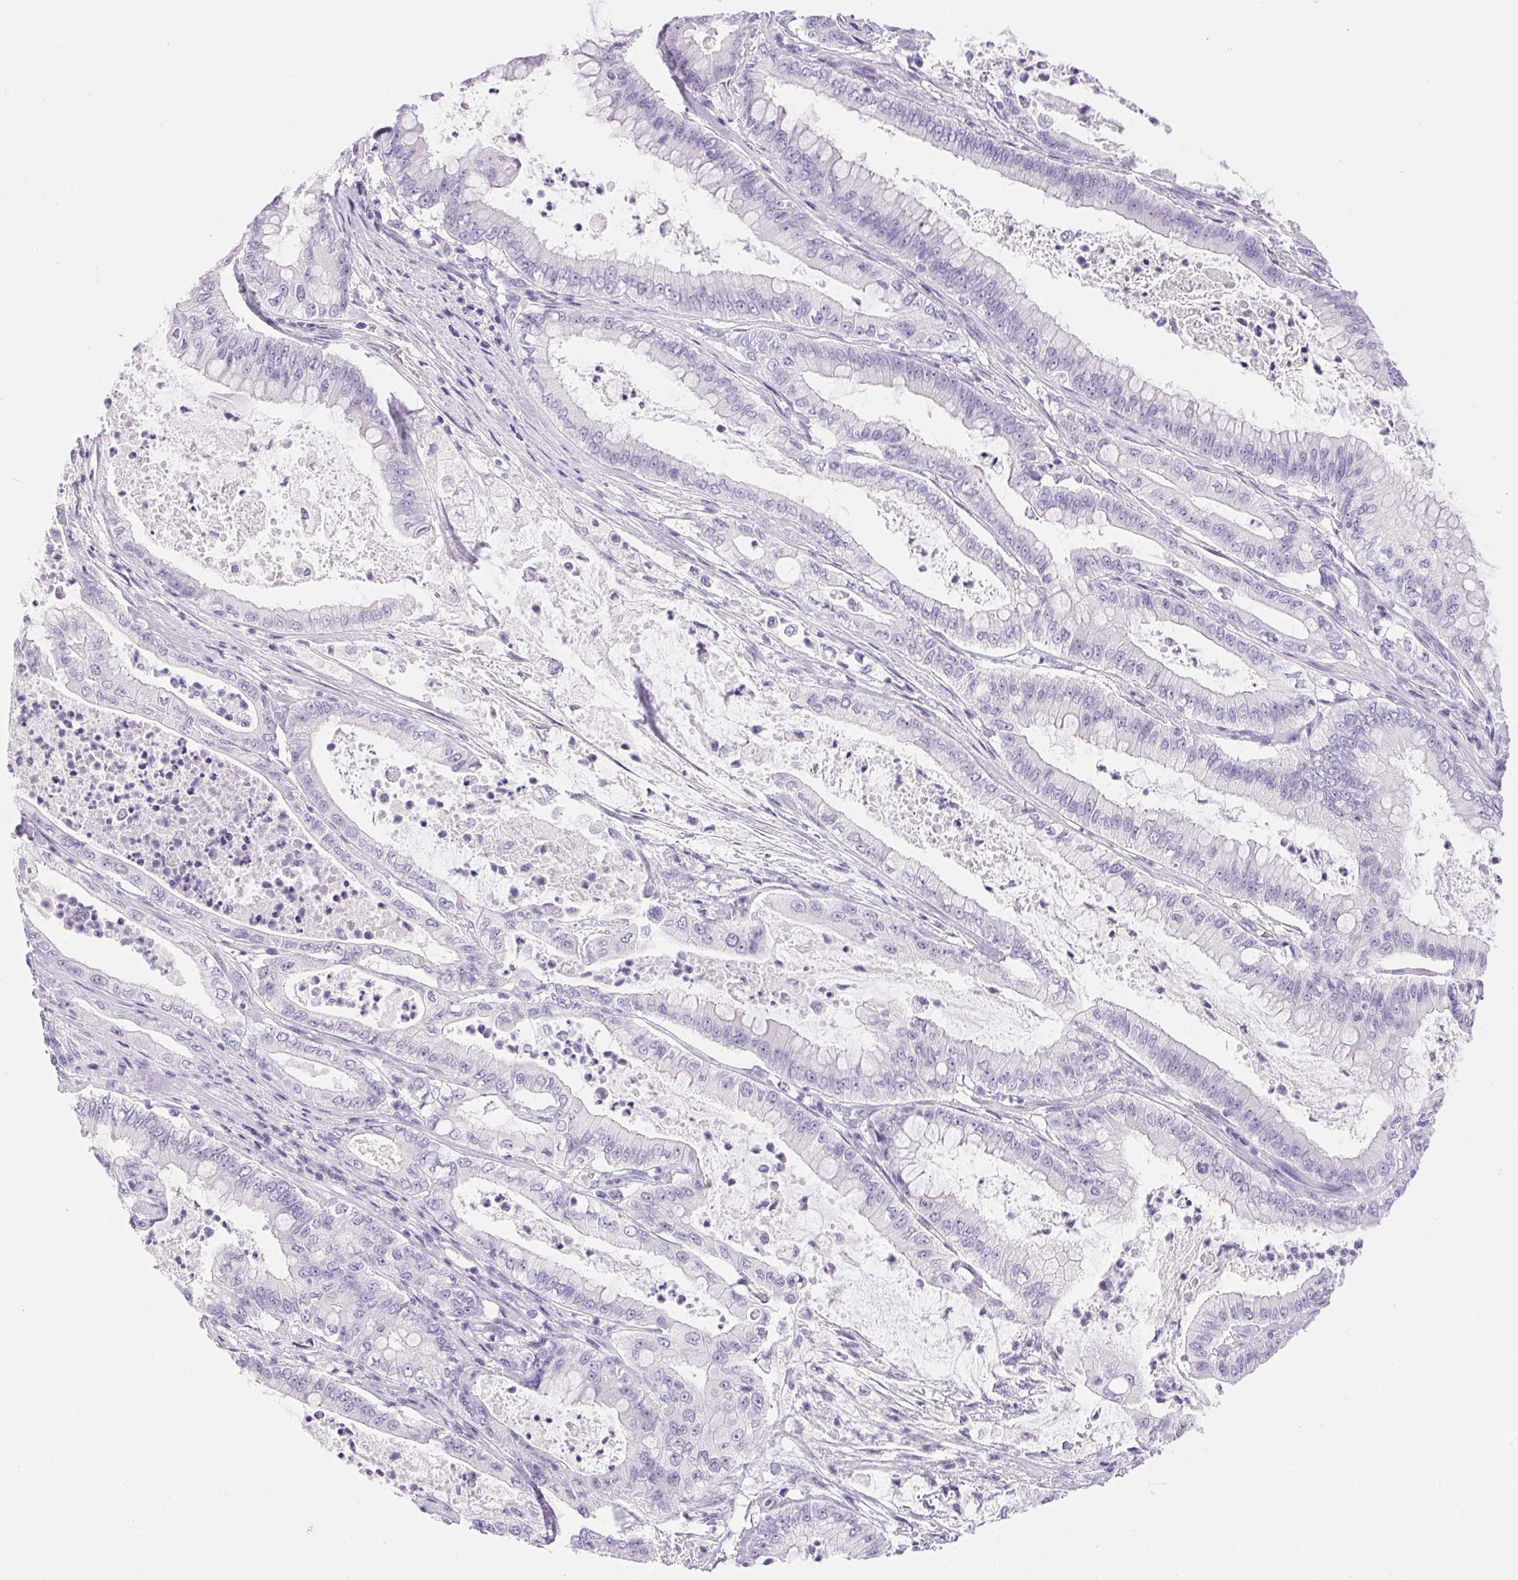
{"staining": {"intensity": "negative", "quantity": "none", "location": "none"}, "tissue": "pancreatic cancer", "cell_type": "Tumor cells", "image_type": "cancer", "snomed": [{"axis": "morphology", "description": "Adenocarcinoma, NOS"}, {"axis": "topography", "description": "Pancreas"}], "caption": "A high-resolution photomicrograph shows immunohistochemistry staining of pancreatic cancer, which shows no significant positivity in tumor cells.", "gene": "ATP6V0A4", "patient": {"sex": "male", "age": 71}}